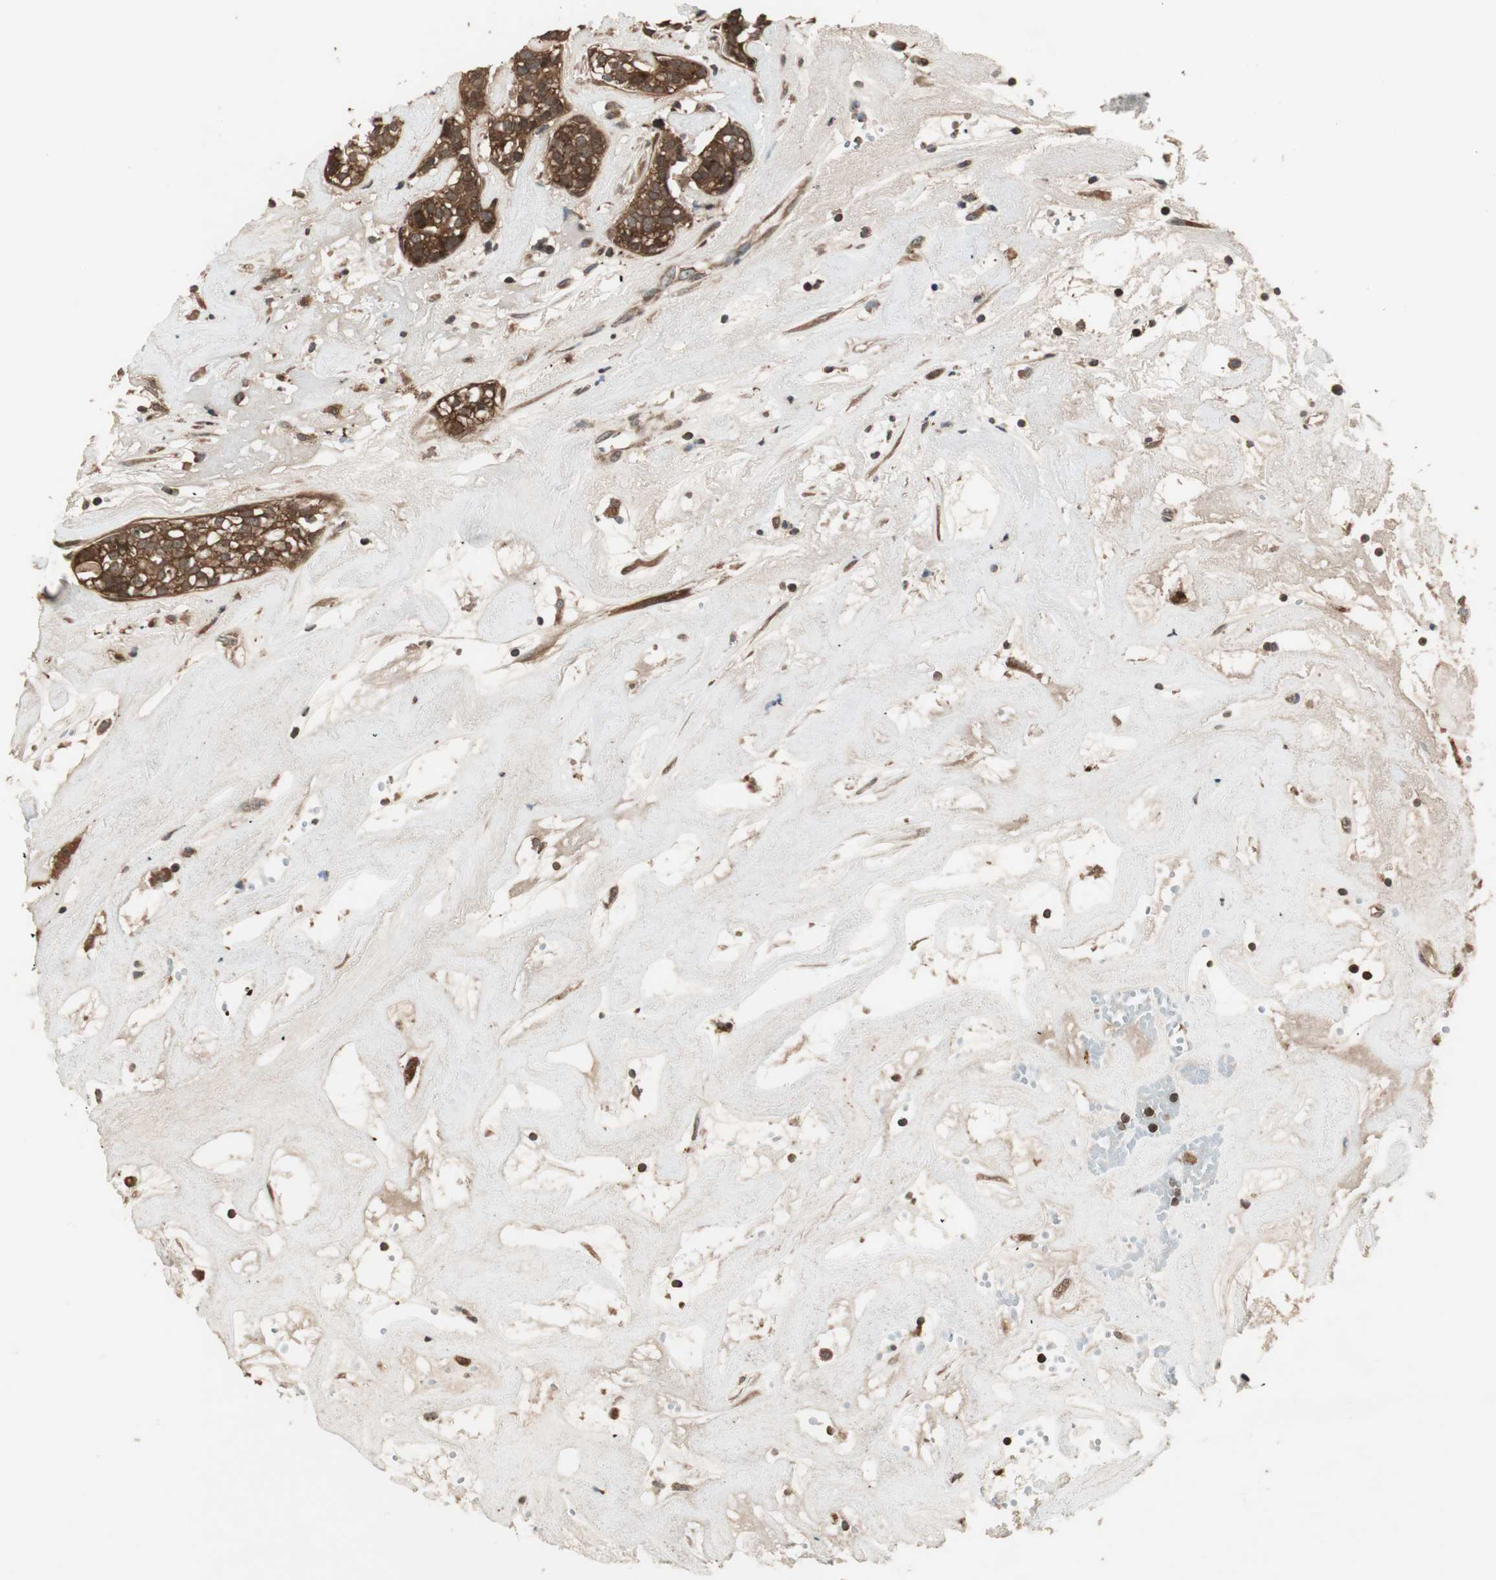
{"staining": {"intensity": "strong", "quantity": ">75%", "location": "cytoplasmic/membranous"}, "tissue": "head and neck cancer", "cell_type": "Tumor cells", "image_type": "cancer", "snomed": [{"axis": "morphology", "description": "Adenocarcinoma, NOS"}, {"axis": "topography", "description": "Salivary gland"}, {"axis": "topography", "description": "Head-Neck"}], "caption": "This is an image of immunohistochemistry staining of head and neck adenocarcinoma, which shows strong staining in the cytoplasmic/membranous of tumor cells.", "gene": "CNOT4", "patient": {"sex": "female", "age": 65}}